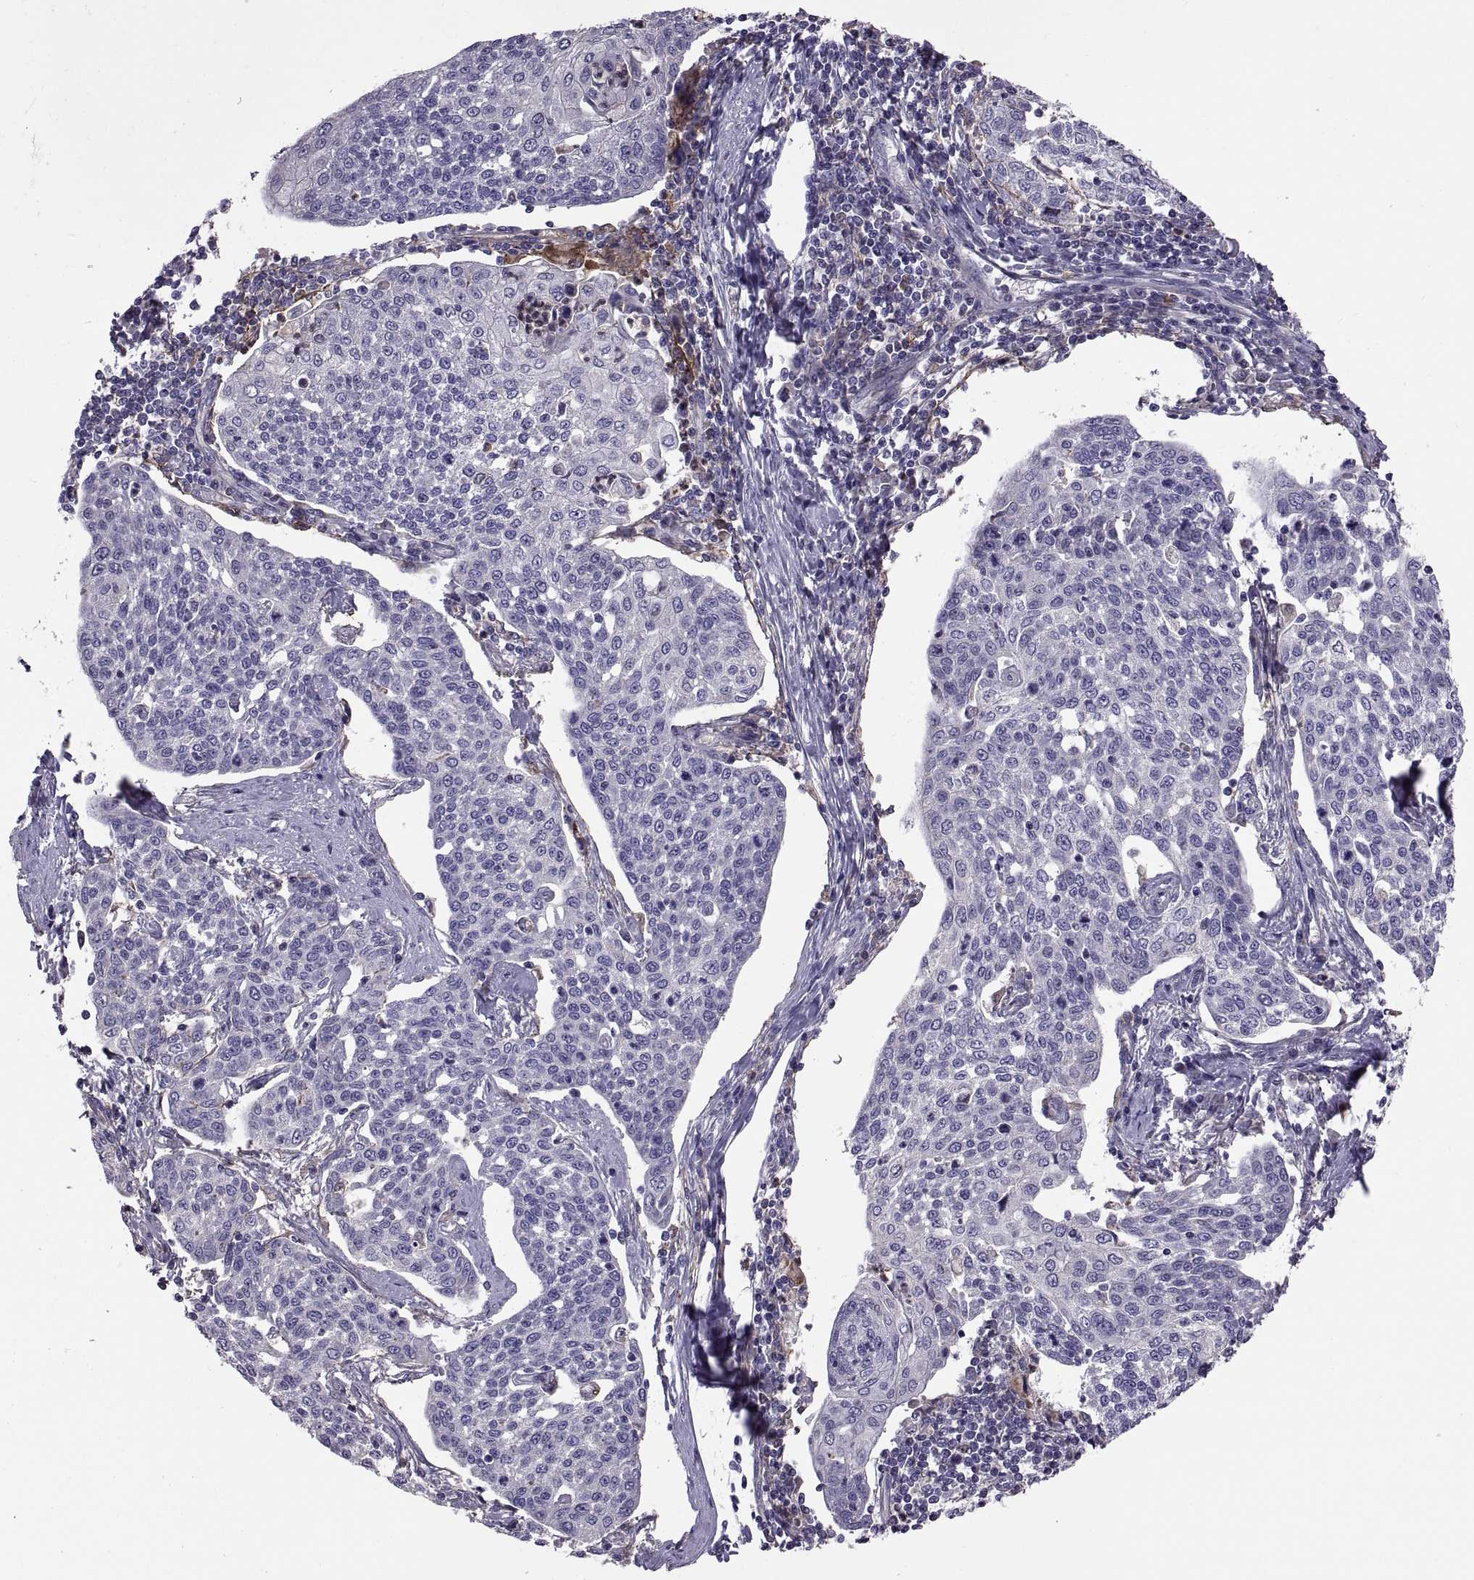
{"staining": {"intensity": "negative", "quantity": "none", "location": "none"}, "tissue": "cervical cancer", "cell_type": "Tumor cells", "image_type": "cancer", "snomed": [{"axis": "morphology", "description": "Squamous cell carcinoma, NOS"}, {"axis": "topography", "description": "Cervix"}], "caption": "Immunohistochemistry (IHC) histopathology image of human cervical cancer (squamous cell carcinoma) stained for a protein (brown), which reveals no positivity in tumor cells. (Brightfield microscopy of DAB immunohistochemistry at high magnification).", "gene": "EMILIN2", "patient": {"sex": "female", "age": 34}}